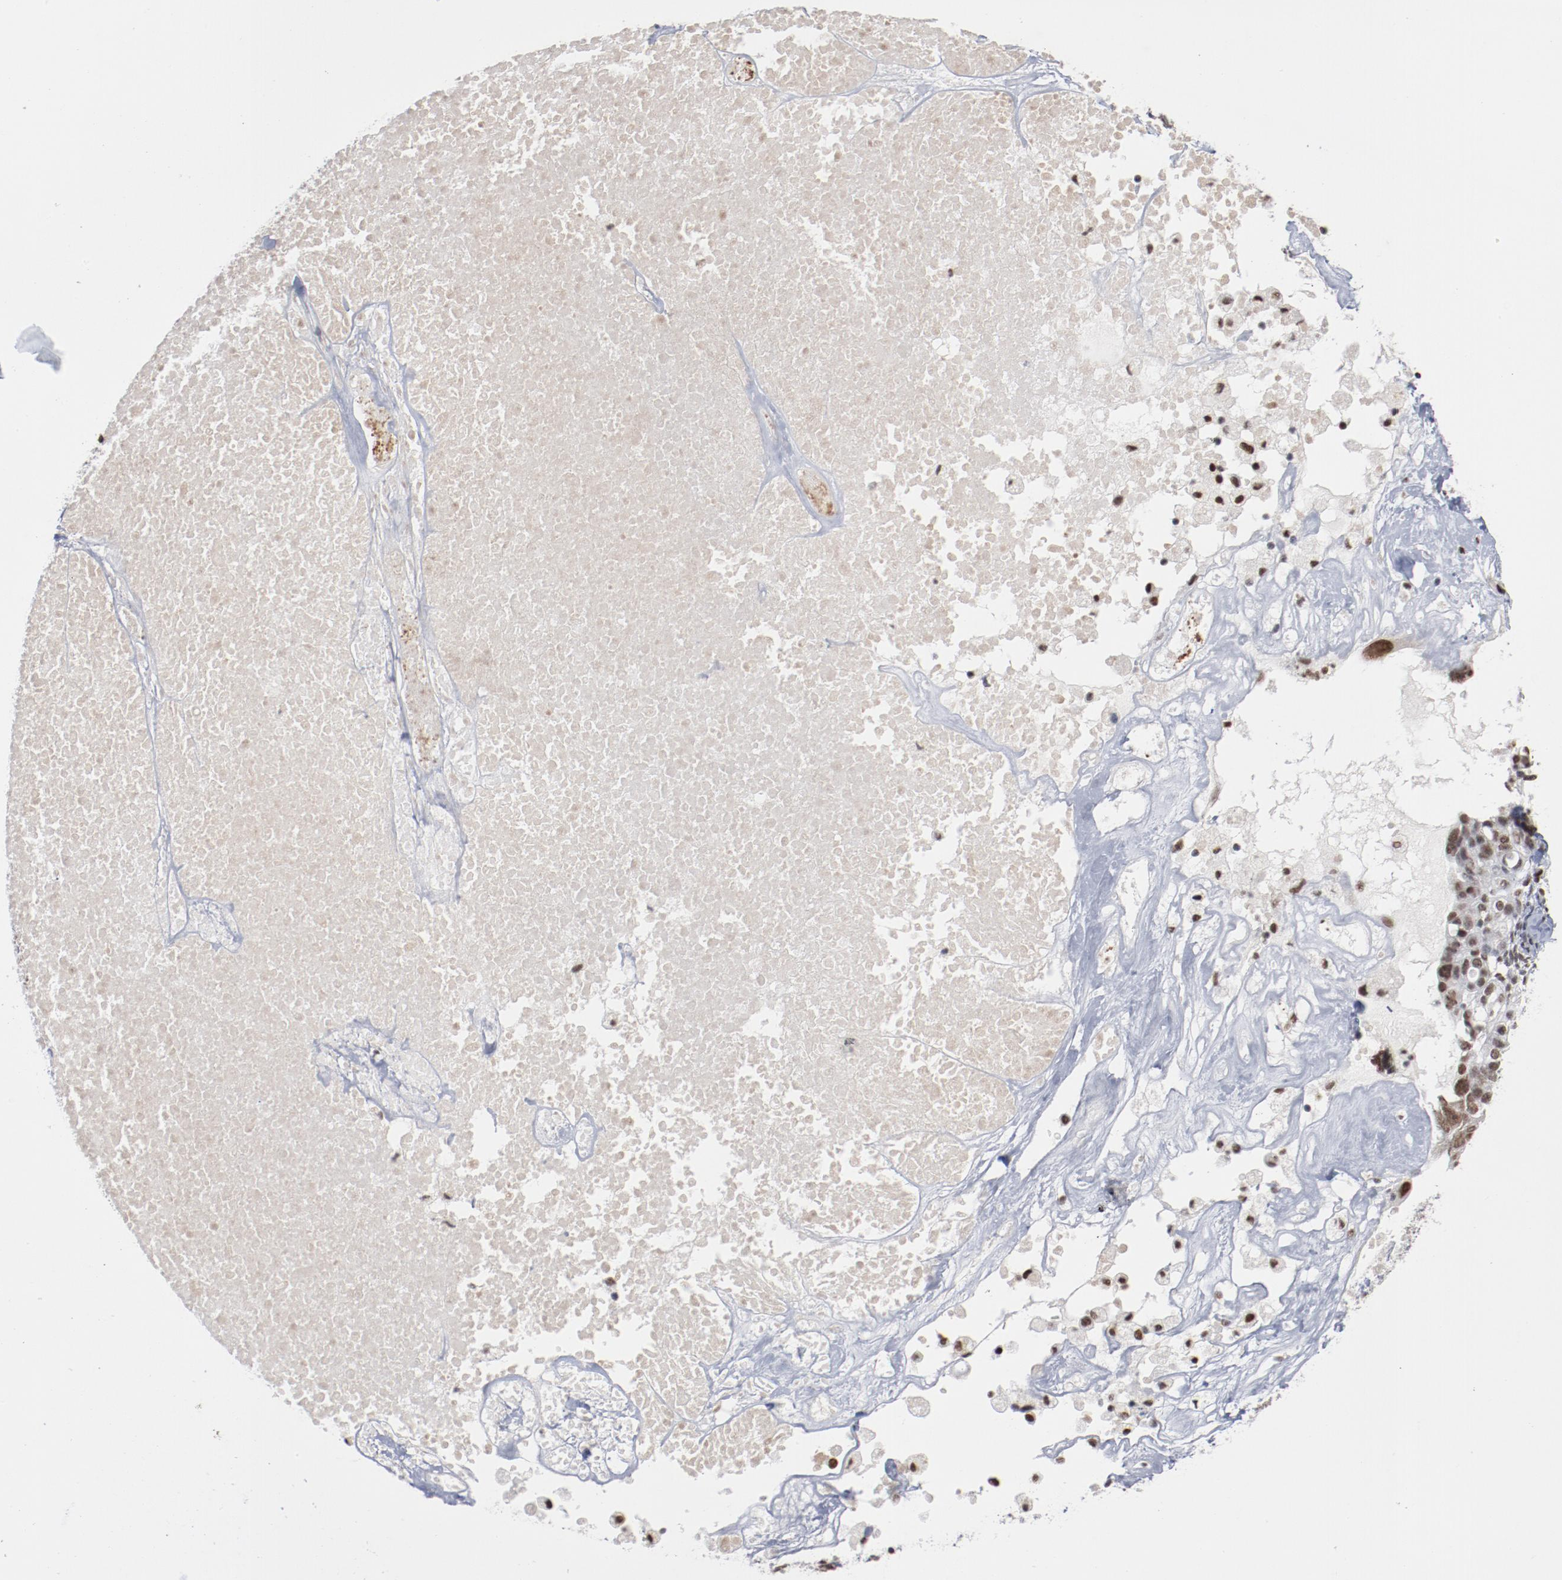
{"staining": {"intensity": "moderate", "quantity": "25%-75%", "location": "nuclear"}, "tissue": "ovarian cancer", "cell_type": "Tumor cells", "image_type": "cancer", "snomed": [{"axis": "morphology", "description": "Cystadenocarcinoma, serous, NOS"}, {"axis": "topography", "description": "Ovary"}], "caption": "The immunohistochemical stain highlights moderate nuclear expression in tumor cells of ovarian cancer tissue. The protein of interest is shown in brown color, while the nuclei are stained blue.", "gene": "BUB3", "patient": {"sex": "female", "age": 66}}